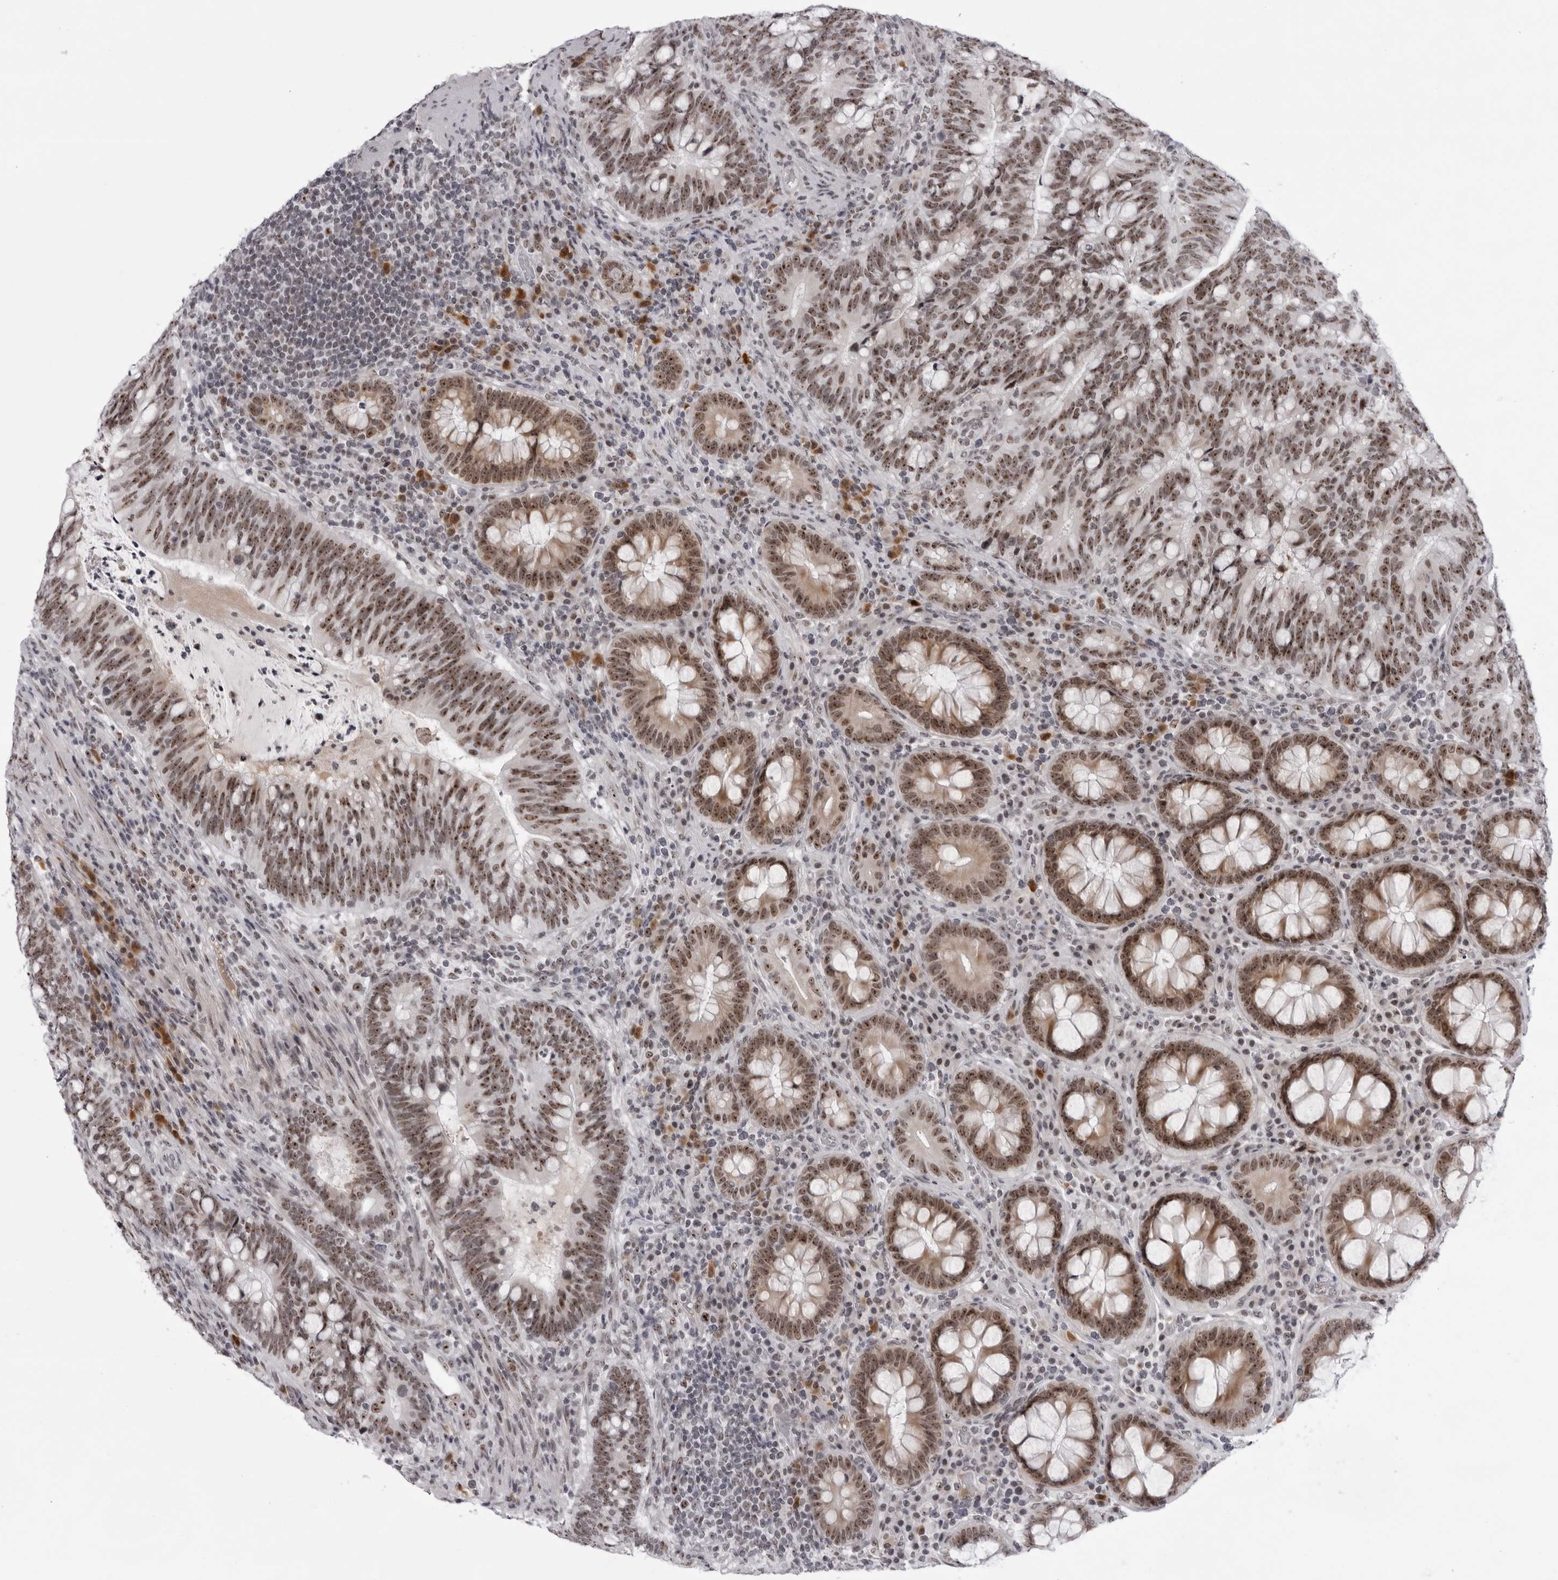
{"staining": {"intensity": "strong", "quantity": ">75%", "location": "nuclear"}, "tissue": "colorectal cancer", "cell_type": "Tumor cells", "image_type": "cancer", "snomed": [{"axis": "morphology", "description": "Adenocarcinoma, NOS"}, {"axis": "topography", "description": "Colon"}], "caption": "There is high levels of strong nuclear expression in tumor cells of adenocarcinoma (colorectal), as demonstrated by immunohistochemical staining (brown color).", "gene": "EXOSC10", "patient": {"sex": "female", "age": 66}}